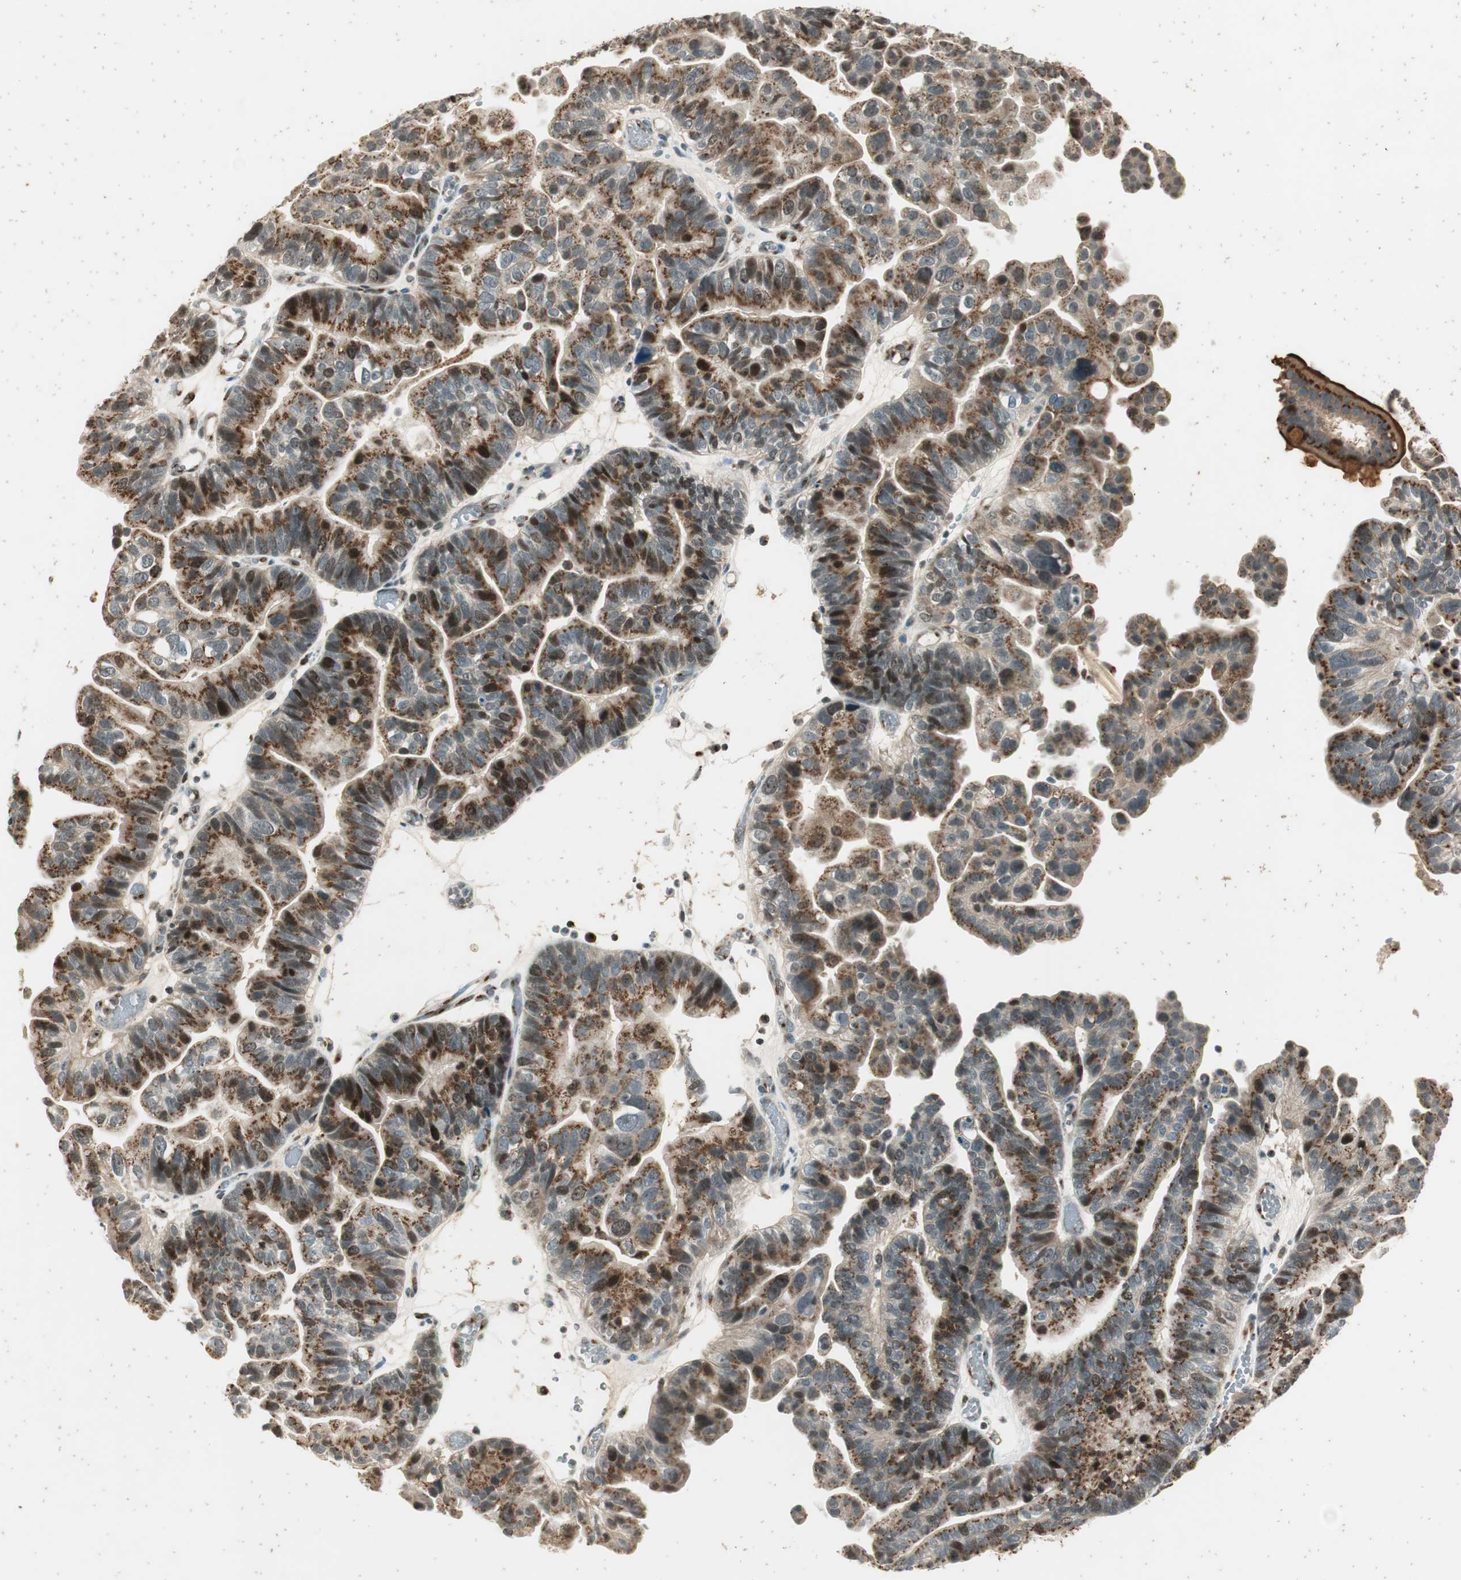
{"staining": {"intensity": "moderate", "quantity": ">75%", "location": "cytoplasmic/membranous"}, "tissue": "ovarian cancer", "cell_type": "Tumor cells", "image_type": "cancer", "snomed": [{"axis": "morphology", "description": "Cystadenocarcinoma, serous, NOS"}, {"axis": "topography", "description": "Ovary"}], "caption": "Immunohistochemical staining of ovarian serous cystadenocarcinoma displays medium levels of moderate cytoplasmic/membranous positivity in approximately >75% of tumor cells. (Stains: DAB (3,3'-diaminobenzidine) in brown, nuclei in blue, Microscopy: brightfield microscopy at high magnification).", "gene": "NEO1", "patient": {"sex": "female", "age": 56}}